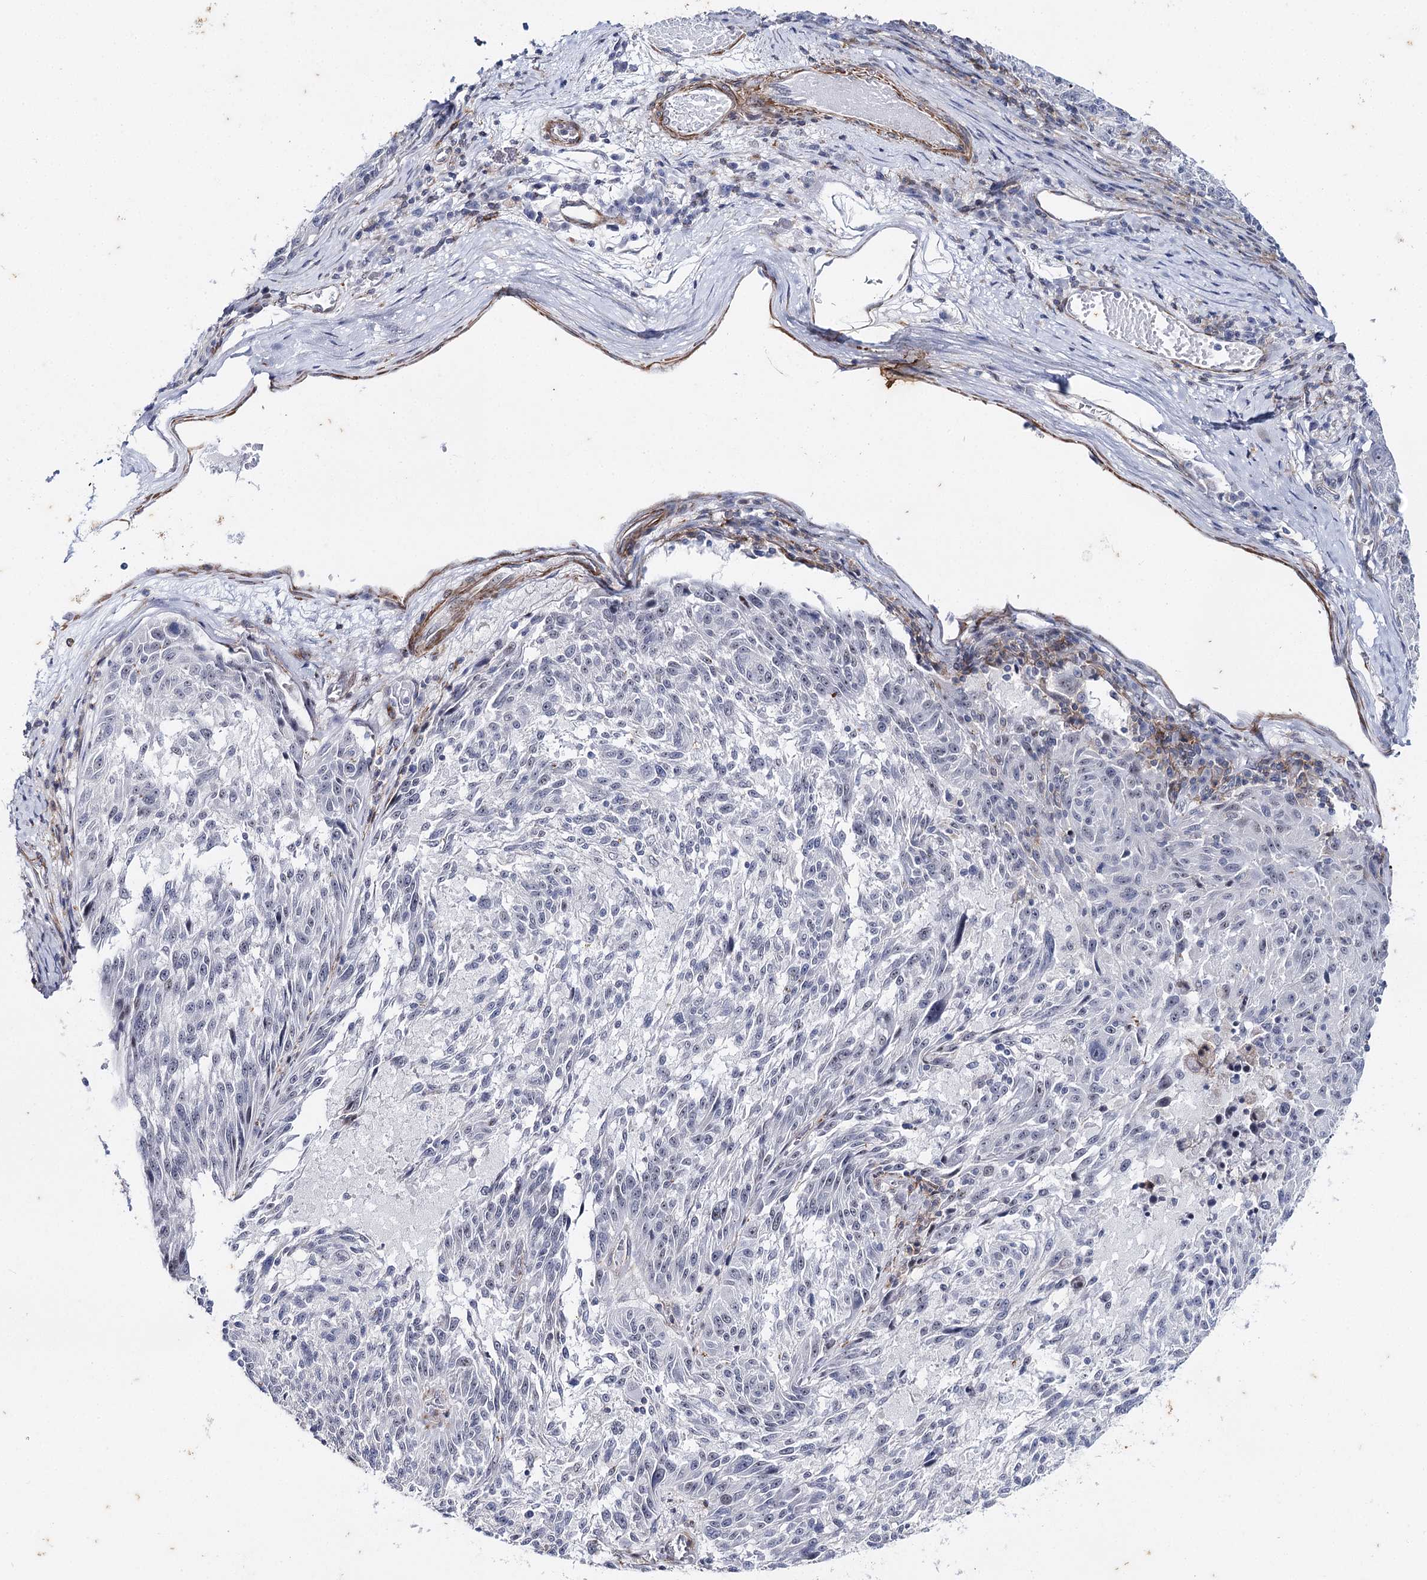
{"staining": {"intensity": "negative", "quantity": "none", "location": "none"}, "tissue": "melanoma", "cell_type": "Tumor cells", "image_type": "cancer", "snomed": [{"axis": "morphology", "description": "Malignant melanoma, NOS"}, {"axis": "topography", "description": "Skin"}], "caption": "Immunohistochemical staining of human melanoma exhibits no significant positivity in tumor cells.", "gene": "AGXT2", "patient": {"sex": "male", "age": 53}}